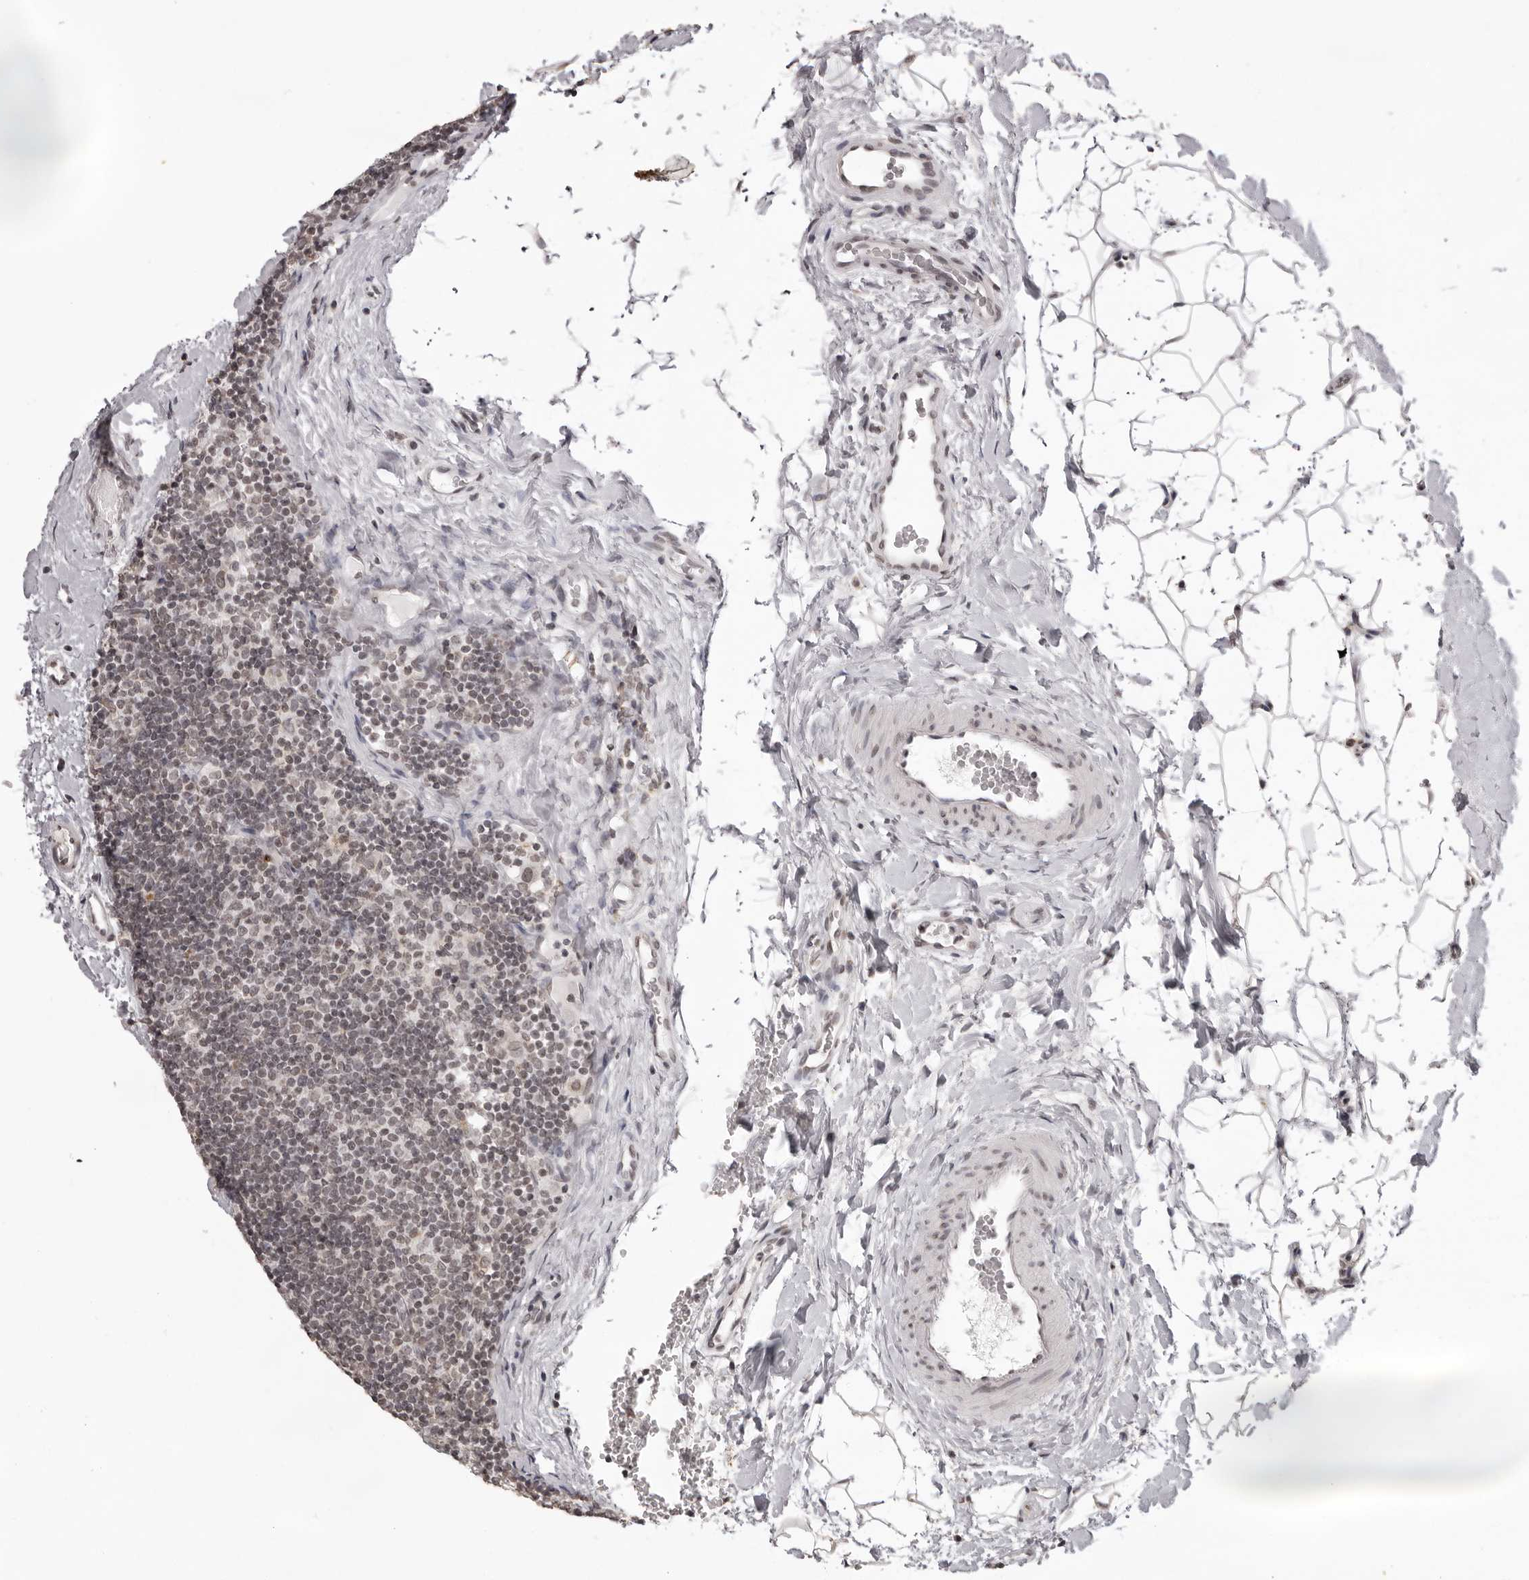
{"staining": {"intensity": "negative", "quantity": "none", "location": "none"}, "tissue": "lymph node", "cell_type": "Germinal center cells", "image_type": "normal", "snomed": [{"axis": "morphology", "description": "Normal tissue, NOS"}, {"axis": "topography", "description": "Lymph node"}], "caption": "The image exhibits no significant expression in germinal center cells of lymph node.", "gene": "NTM", "patient": {"sex": "female", "age": 22}}